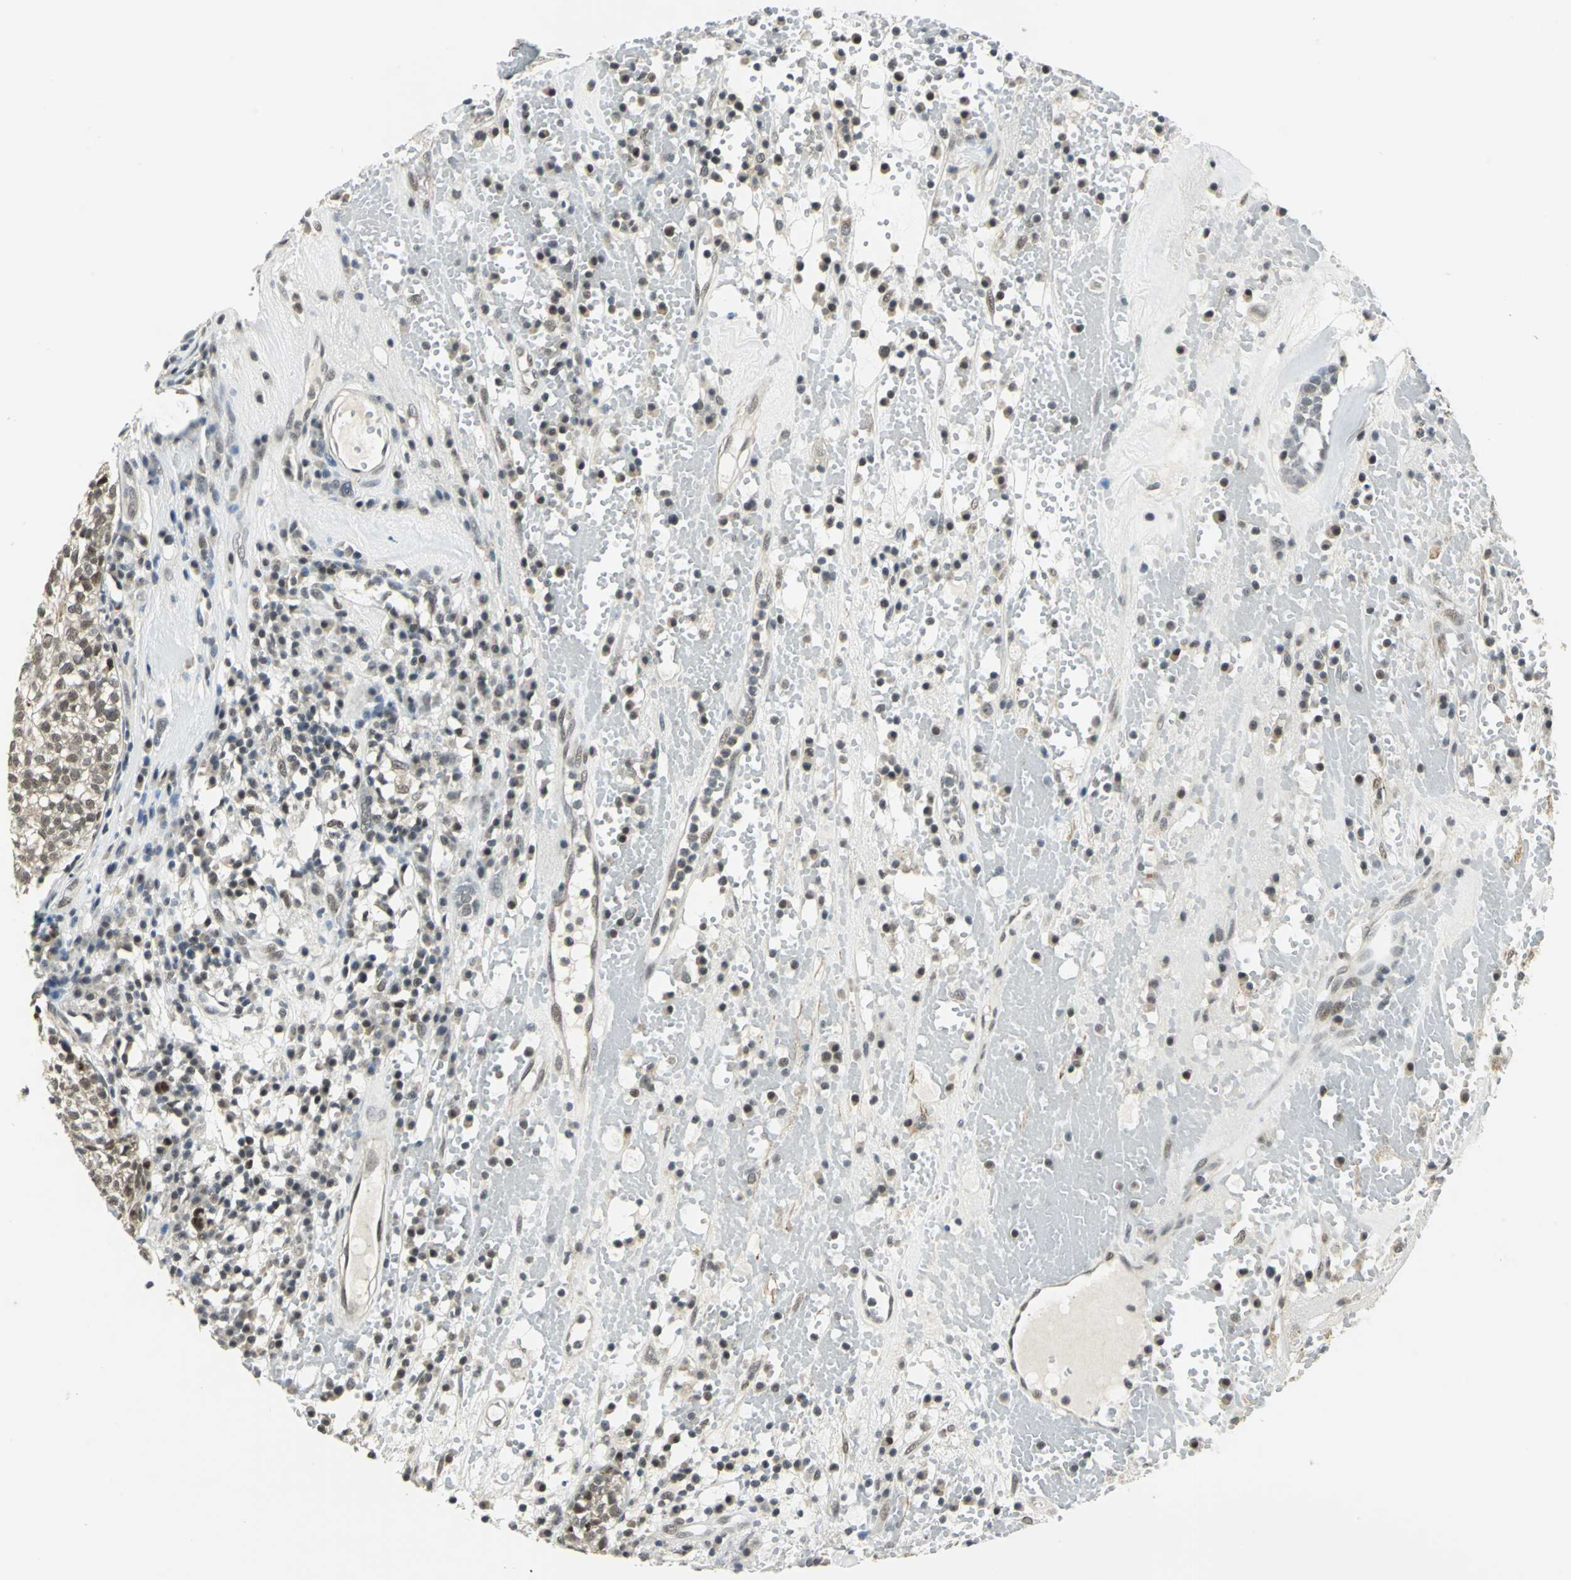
{"staining": {"intensity": "weak", "quantity": "25%-75%", "location": "cytoplasmic/membranous,nuclear"}, "tissue": "head and neck cancer", "cell_type": "Tumor cells", "image_type": "cancer", "snomed": [{"axis": "morphology", "description": "Adenocarcinoma, NOS"}, {"axis": "topography", "description": "Salivary gland"}, {"axis": "topography", "description": "Head-Neck"}], "caption": "Protein staining displays weak cytoplasmic/membranous and nuclear staining in about 25%-75% of tumor cells in head and neck cancer (adenocarcinoma). (Stains: DAB (3,3'-diaminobenzidine) in brown, nuclei in blue, Microscopy: brightfield microscopy at high magnification).", "gene": "MTA1", "patient": {"sex": "female", "age": 65}}